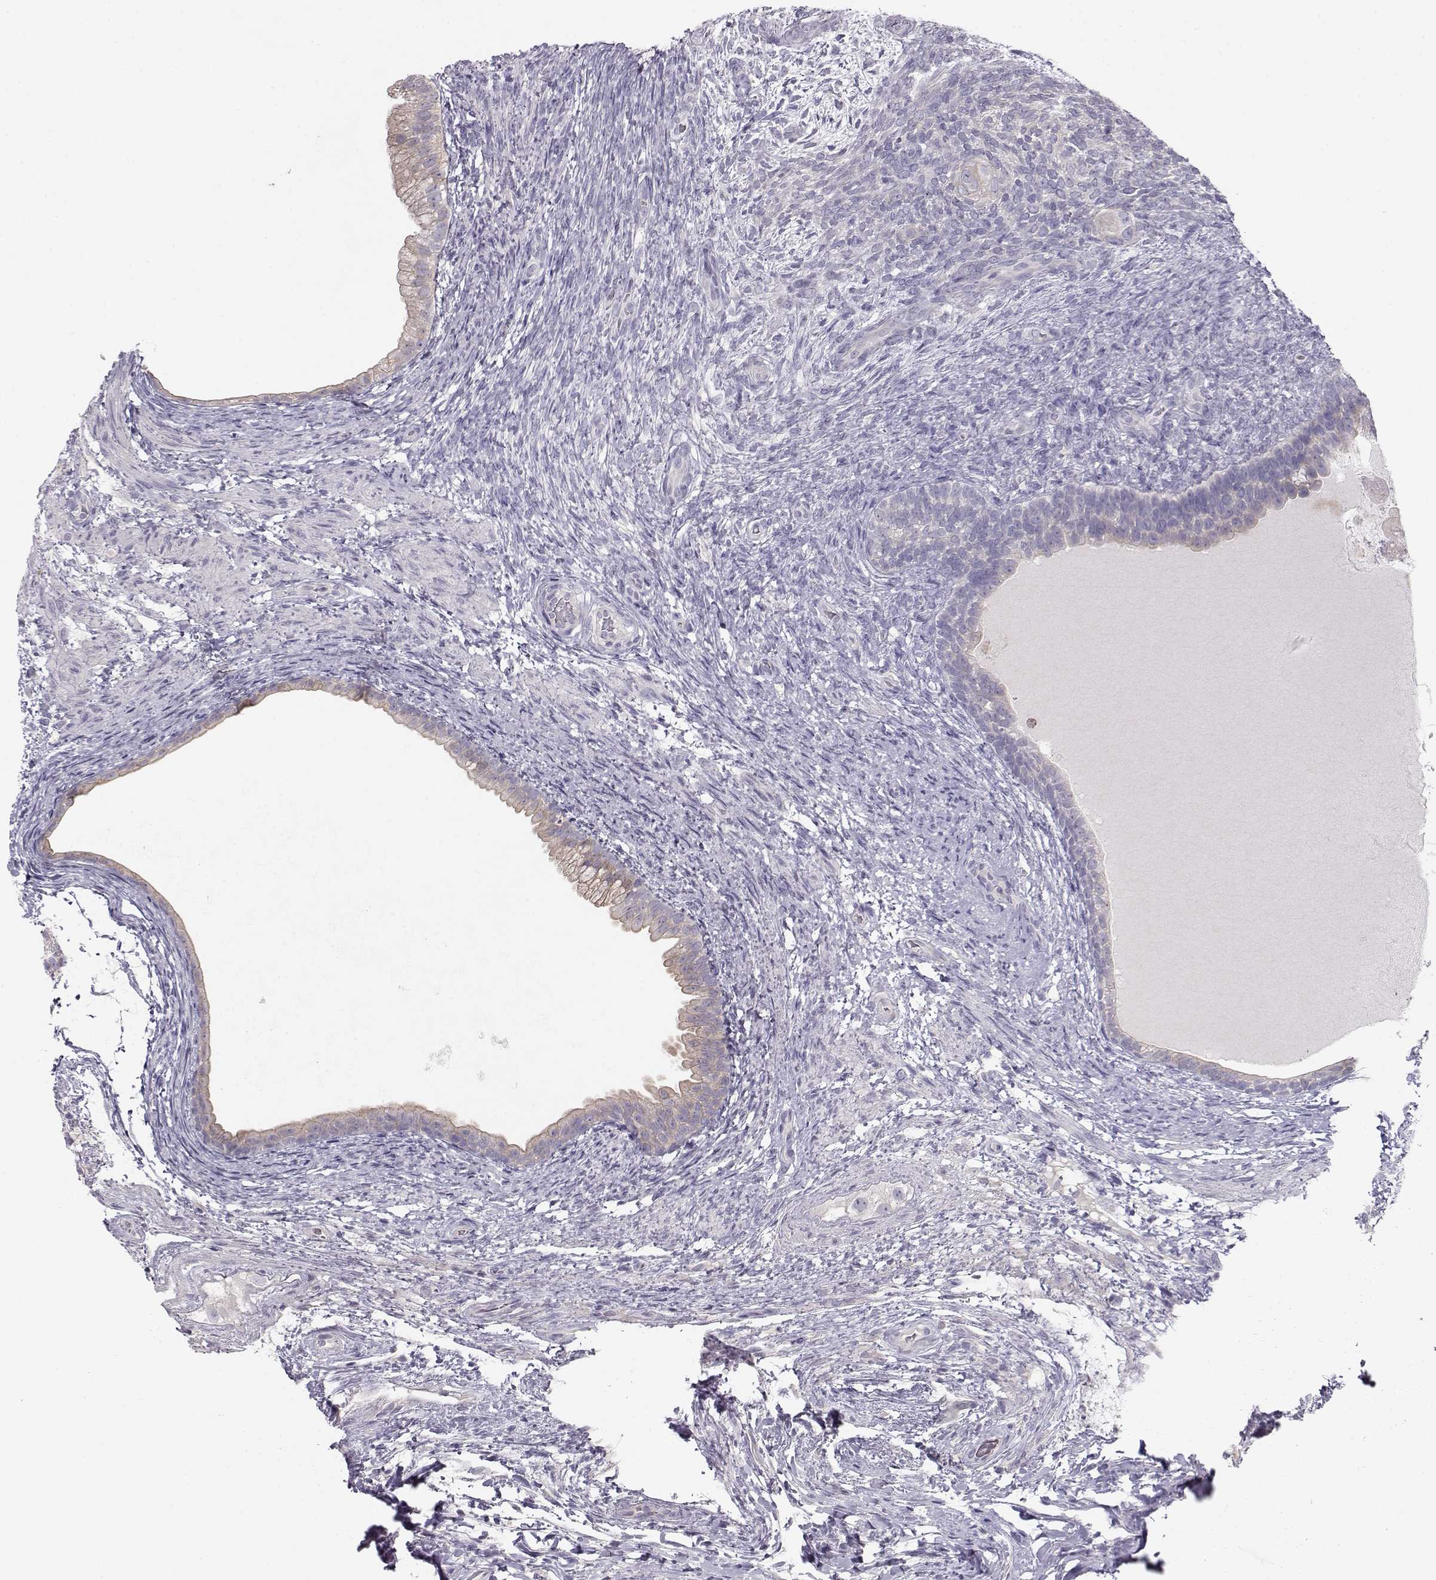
{"staining": {"intensity": "negative", "quantity": "none", "location": "none"}, "tissue": "testis cancer", "cell_type": "Tumor cells", "image_type": "cancer", "snomed": [{"axis": "morphology", "description": "Carcinoma, Embryonal, NOS"}, {"axis": "topography", "description": "Testis"}], "caption": "DAB immunohistochemical staining of testis cancer (embryonal carcinoma) displays no significant expression in tumor cells. (Stains: DAB immunohistochemistry with hematoxylin counter stain, Microscopy: brightfield microscopy at high magnification).", "gene": "GRK1", "patient": {"sex": "male", "age": 24}}